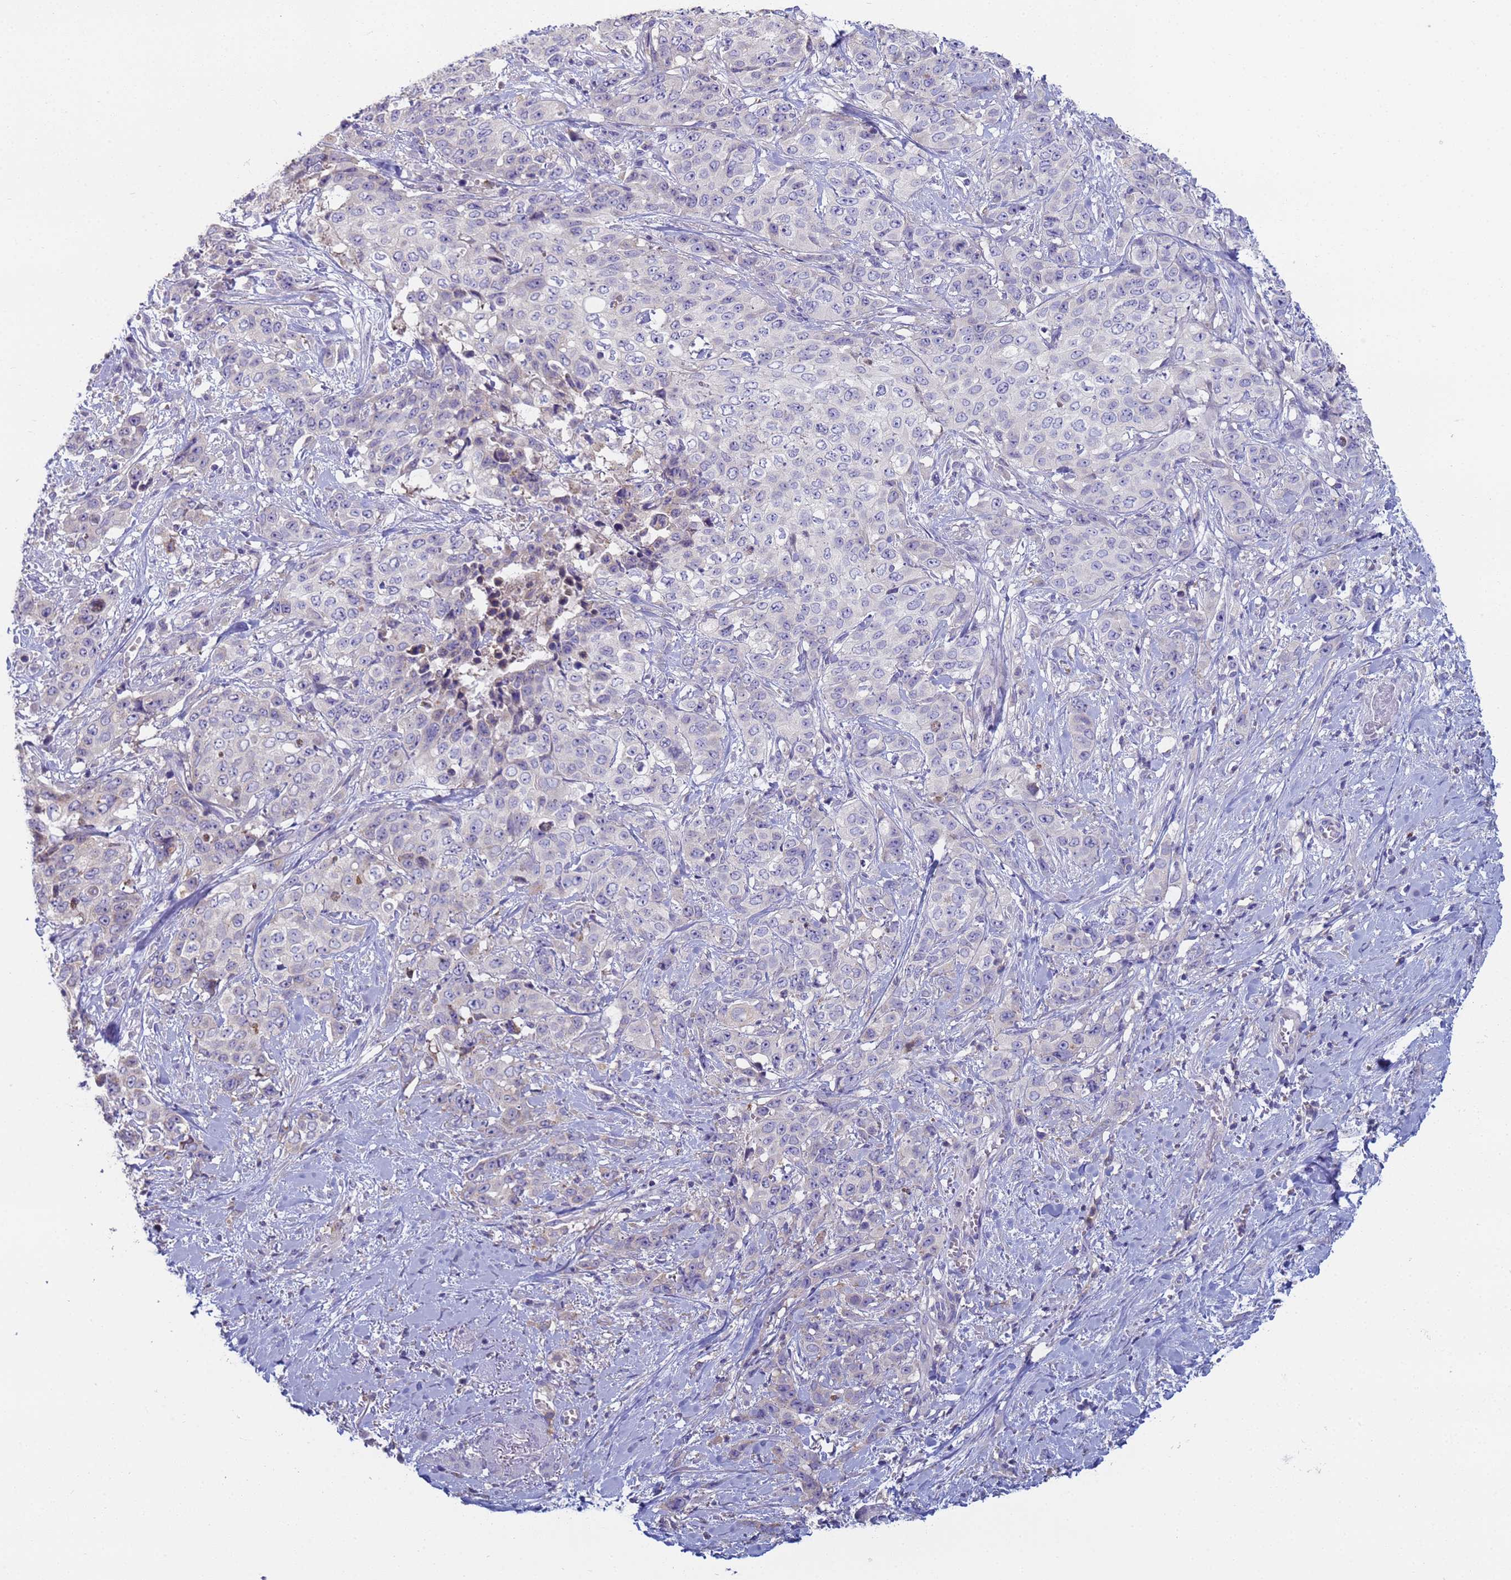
{"staining": {"intensity": "negative", "quantity": "none", "location": "none"}, "tissue": "stomach cancer", "cell_type": "Tumor cells", "image_type": "cancer", "snomed": [{"axis": "morphology", "description": "Adenocarcinoma, NOS"}, {"axis": "topography", "description": "Stomach, upper"}], "caption": "Tumor cells show no significant staining in stomach cancer (adenocarcinoma).", "gene": "CR1", "patient": {"sex": "male", "age": 62}}